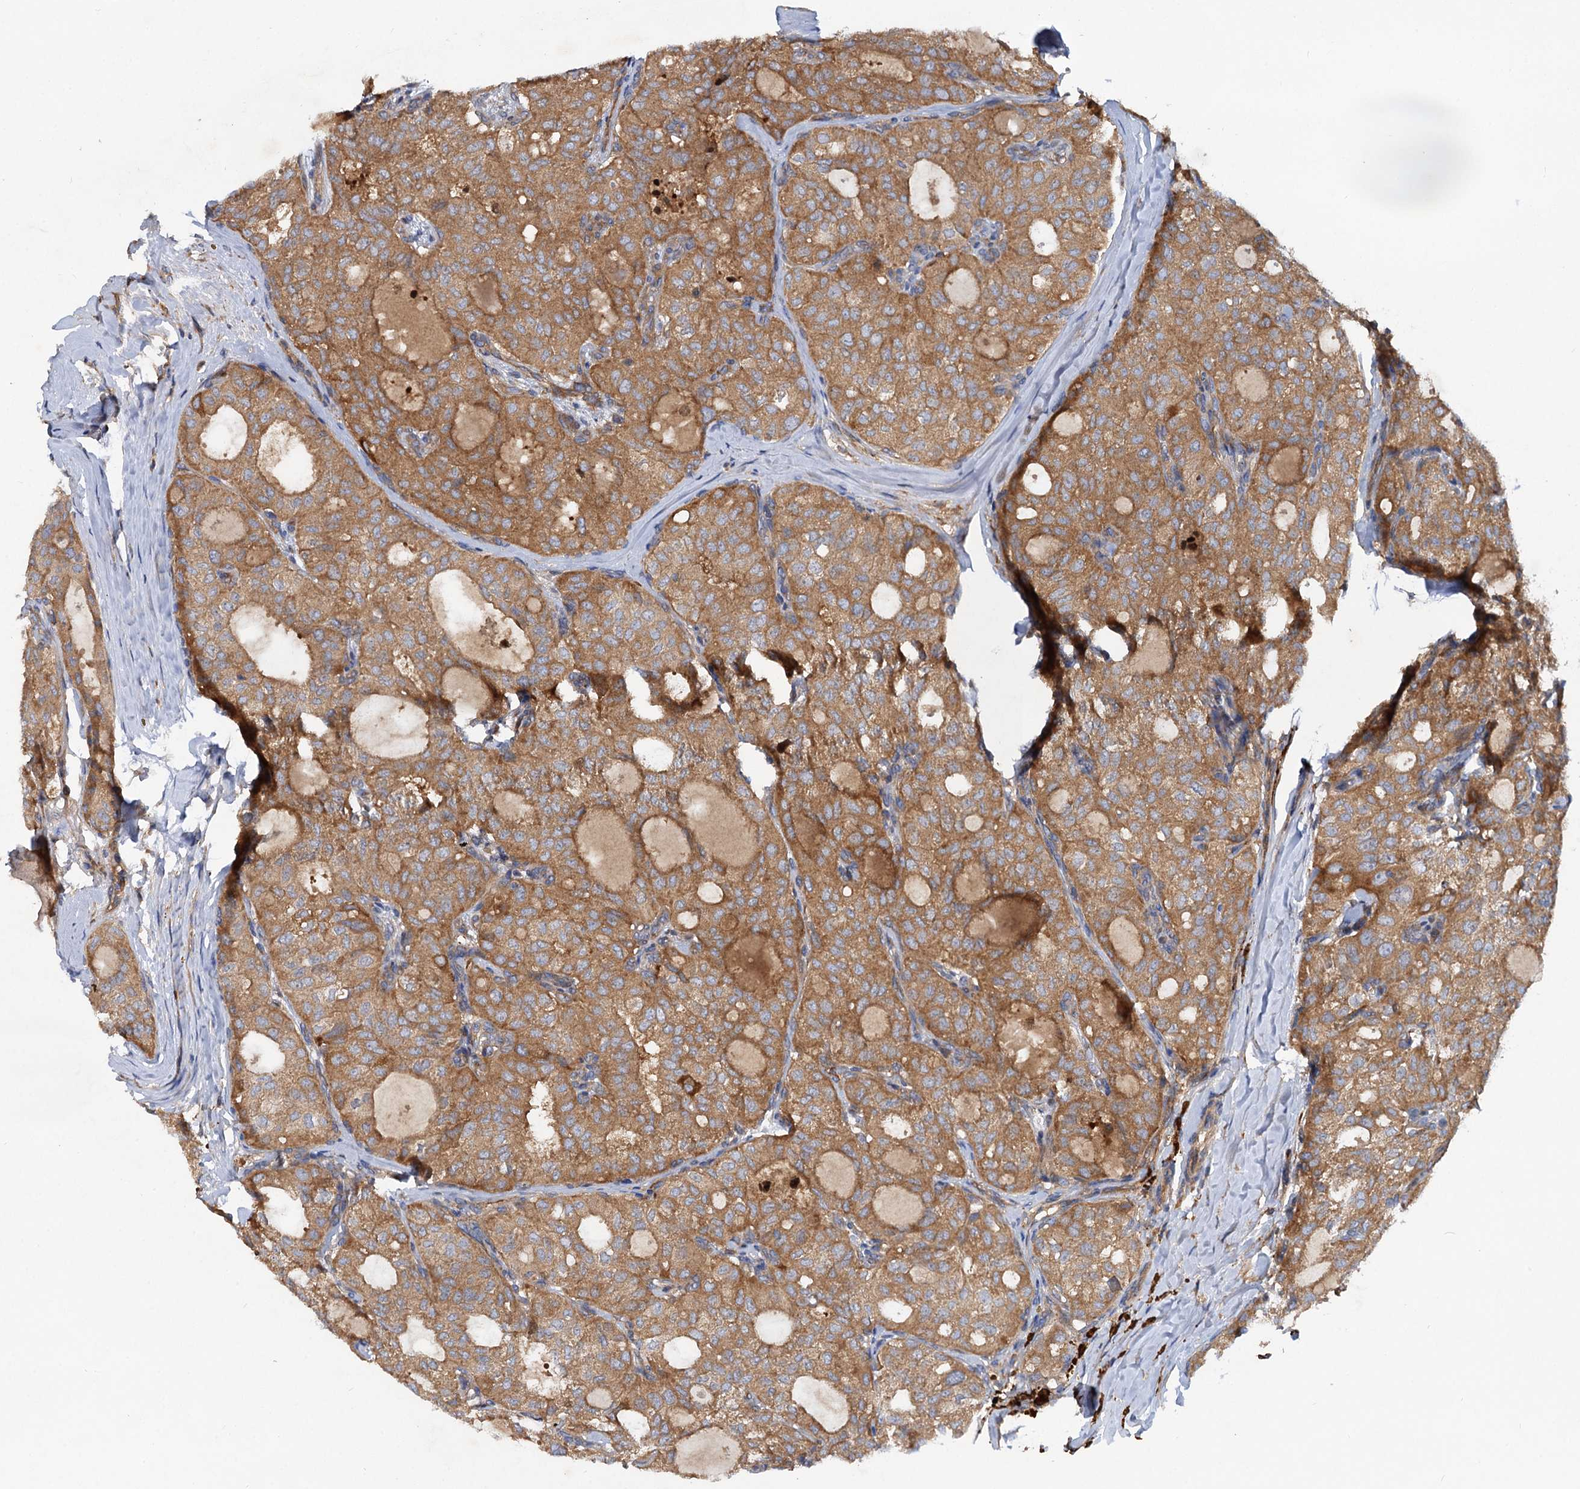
{"staining": {"intensity": "moderate", "quantity": ">75%", "location": "cytoplasmic/membranous"}, "tissue": "thyroid cancer", "cell_type": "Tumor cells", "image_type": "cancer", "snomed": [{"axis": "morphology", "description": "Follicular adenoma carcinoma, NOS"}, {"axis": "topography", "description": "Thyroid gland"}], "caption": "Immunohistochemical staining of thyroid follicular adenoma carcinoma exhibits moderate cytoplasmic/membranous protein staining in about >75% of tumor cells.", "gene": "ALKBH7", "patient": {"sex": "male", "age": 75}}